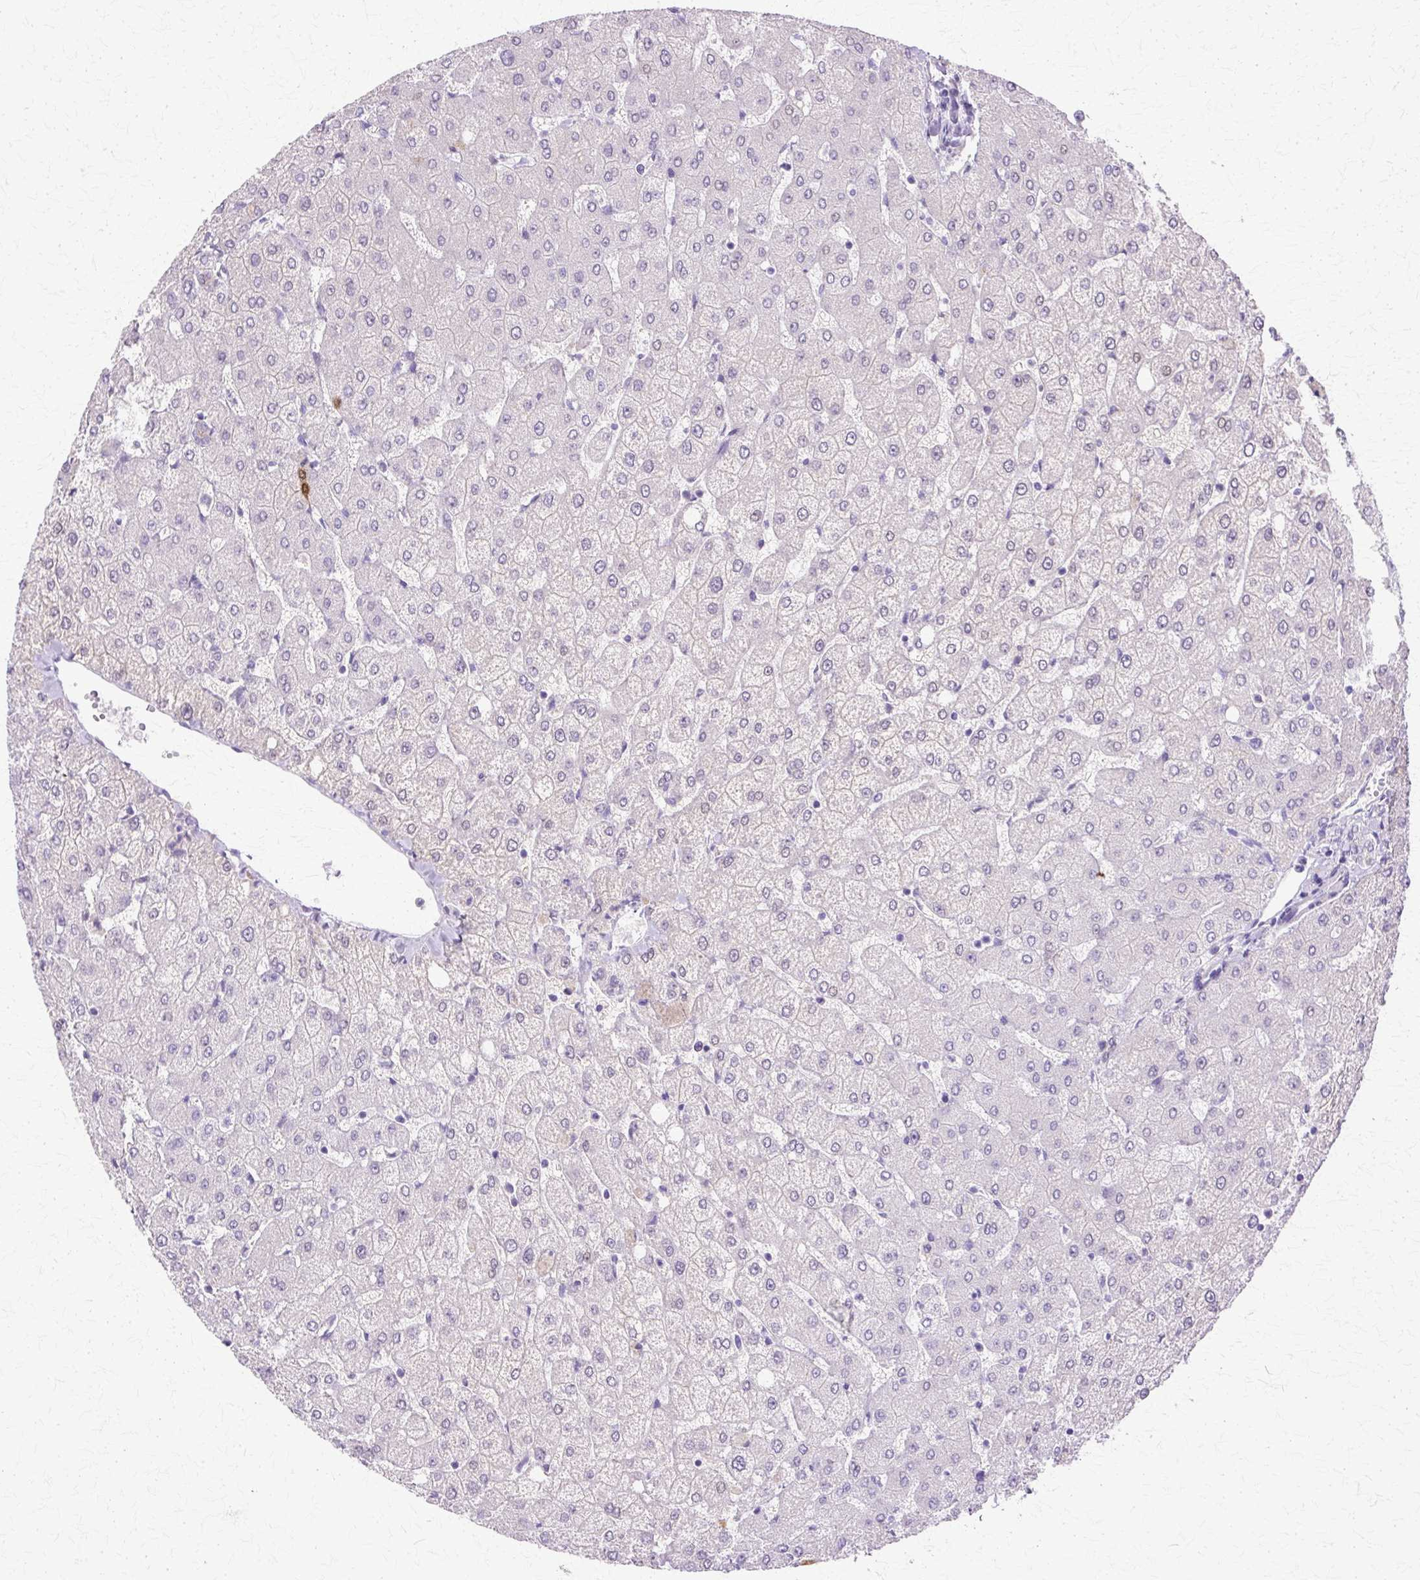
{"staining": {"intensity": "weak", "quantity": "<25%", "location": "nuclear"}, "tissue": "liver", "cell_type": "Cholangiocytes", "image_type": "normal", "snomed": [{"axis": "morphology", "description": "Normal tissue, NOS"}, {"axis": "topography", "description": "Liver"}], "caption": "Liver stained for a protein using immunohistochemistry exhibits no staining cholangiocytes.", "gene": "HSPA1A", "patient": {"sex": "female", "age": 54}}